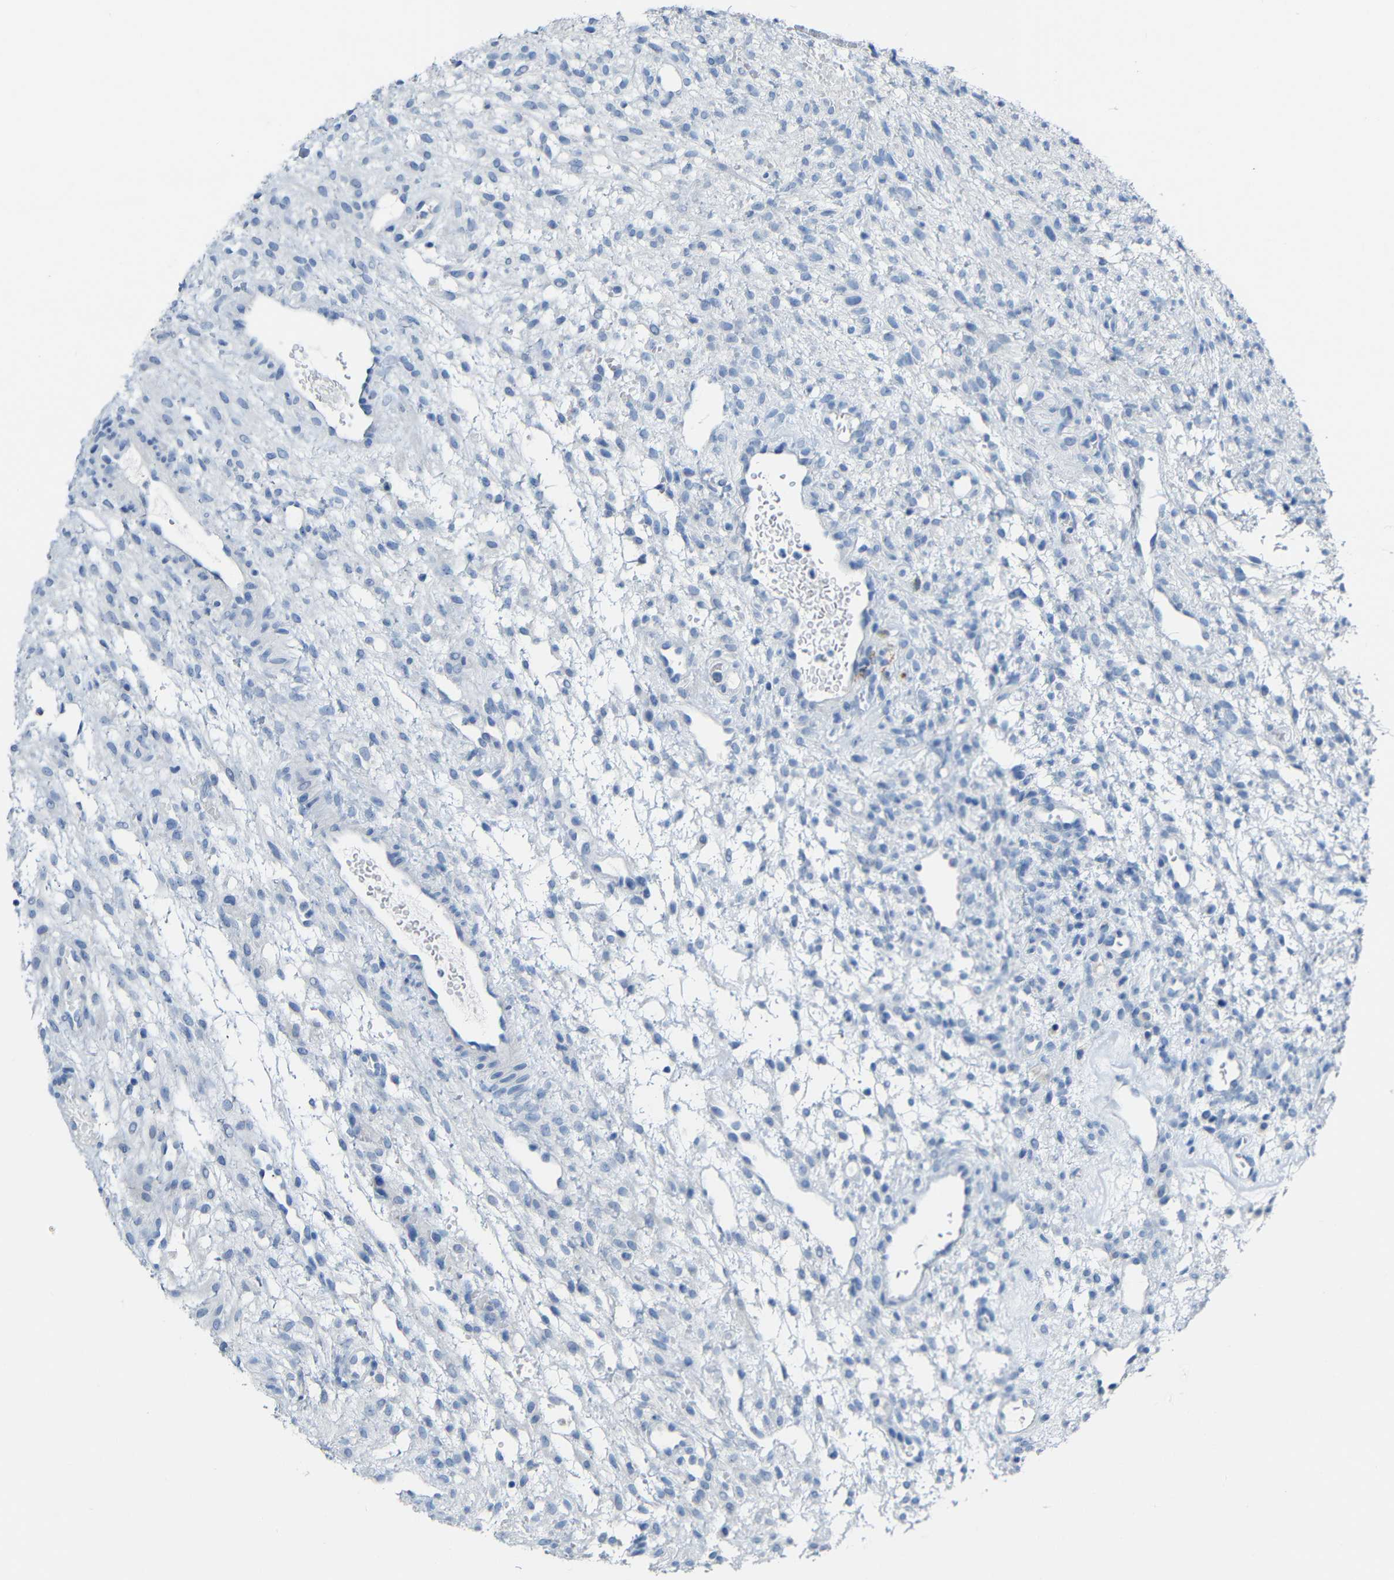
{"staining": {"intensity": "negative", "quantity": "none", "location": "none"}, "tissue": "ovary", "cell_type": "Follicle cells", "image_type": "normal", "snomed": [{"axis": "morphology", "description": "Normal tissue, NOS"}, {"axis": "morphology", "description": "Cyst, NOS"}, {"axis": "topography", "description": "Ovary"}], "caption": "Ovary stained for a protein using immunohistochemistry (IHC) displays no expression follicle cells.", "gene": "C15orf48", "patient": {"sex": "female", "age": 18}}